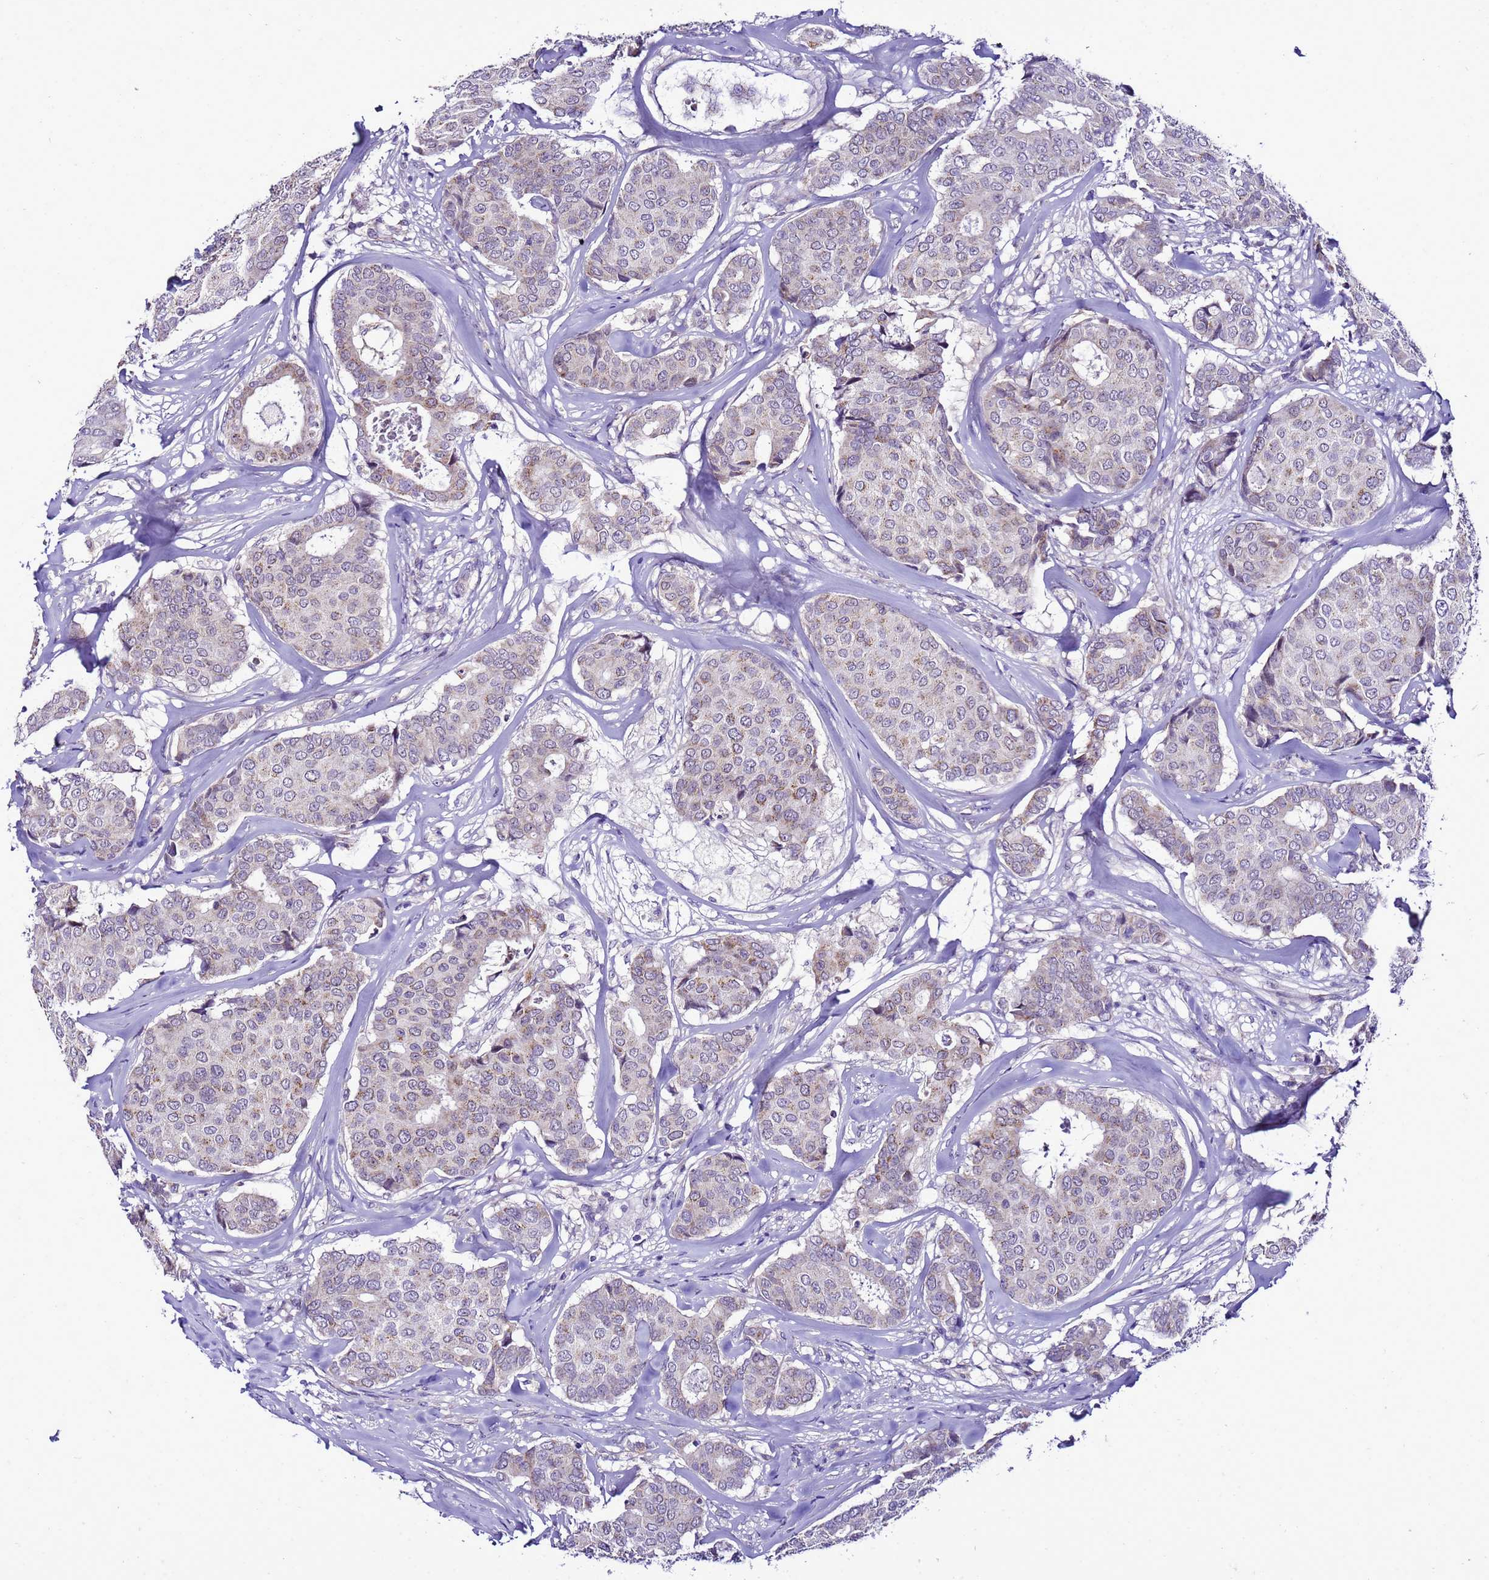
{"staining": {"intensity": "weak", "quantity": "<25%", "location": "cytoplasmic/membranous"}, "tissue": "breast cancer", "cell_type": "Tumor cells", "image_type": "cancer", "snomed": [{"axis": "morphology", "description": "Duct carcinoma"}, {"axis": "topography", "description": "Breast"}], "caption": "A high-resolution photomicrograph shows IHC staining of breast cancer (invasive ductal carcinoma), which demonstrates no significant positivity in tumor cells. (DAB immunohistochemistry, high magnification).", "gene": "DPH6", "patient": {"sex": "female", "age": 75}}